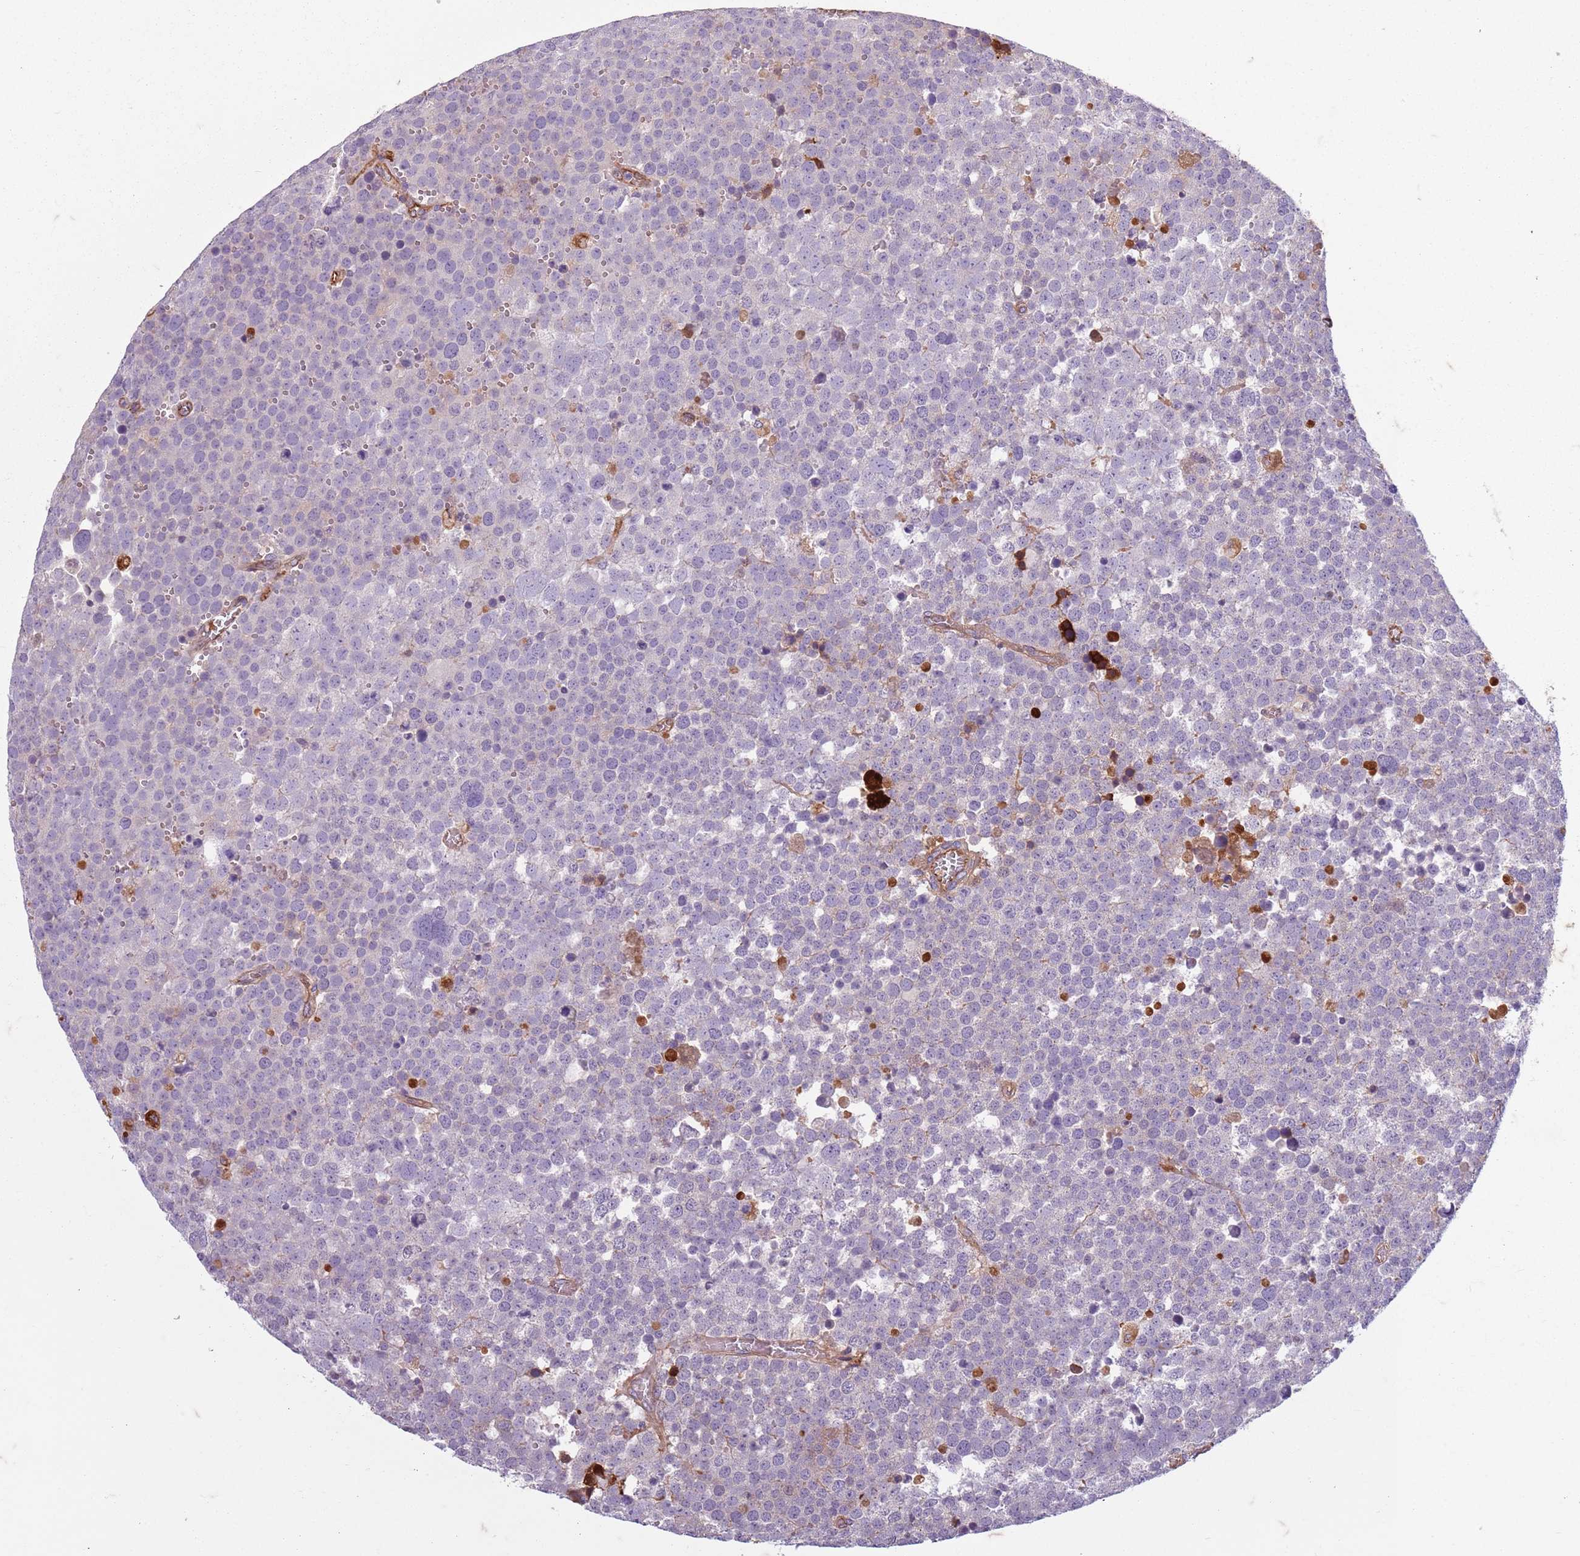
{"staining": {"intensity": "negative", "quantity": "none", "location": "none"}, "tissue": "testis cancer", "cell_type": "Tumor cells", "image_type": "cancer", "snomed": [{"axis": "morphology", "description": "Seminoma, NOS"}, {"axis": "topography", "description": "Testis"}], "caption": "The photomicrograph exhibits no significant staining in tumor cells of testis seminoma. (DAB immunohistochemistry (IHC) with hematoxylin counter stain).", "gene": "TAS2R38", "patient": {"sex": "male", "age": 71}}